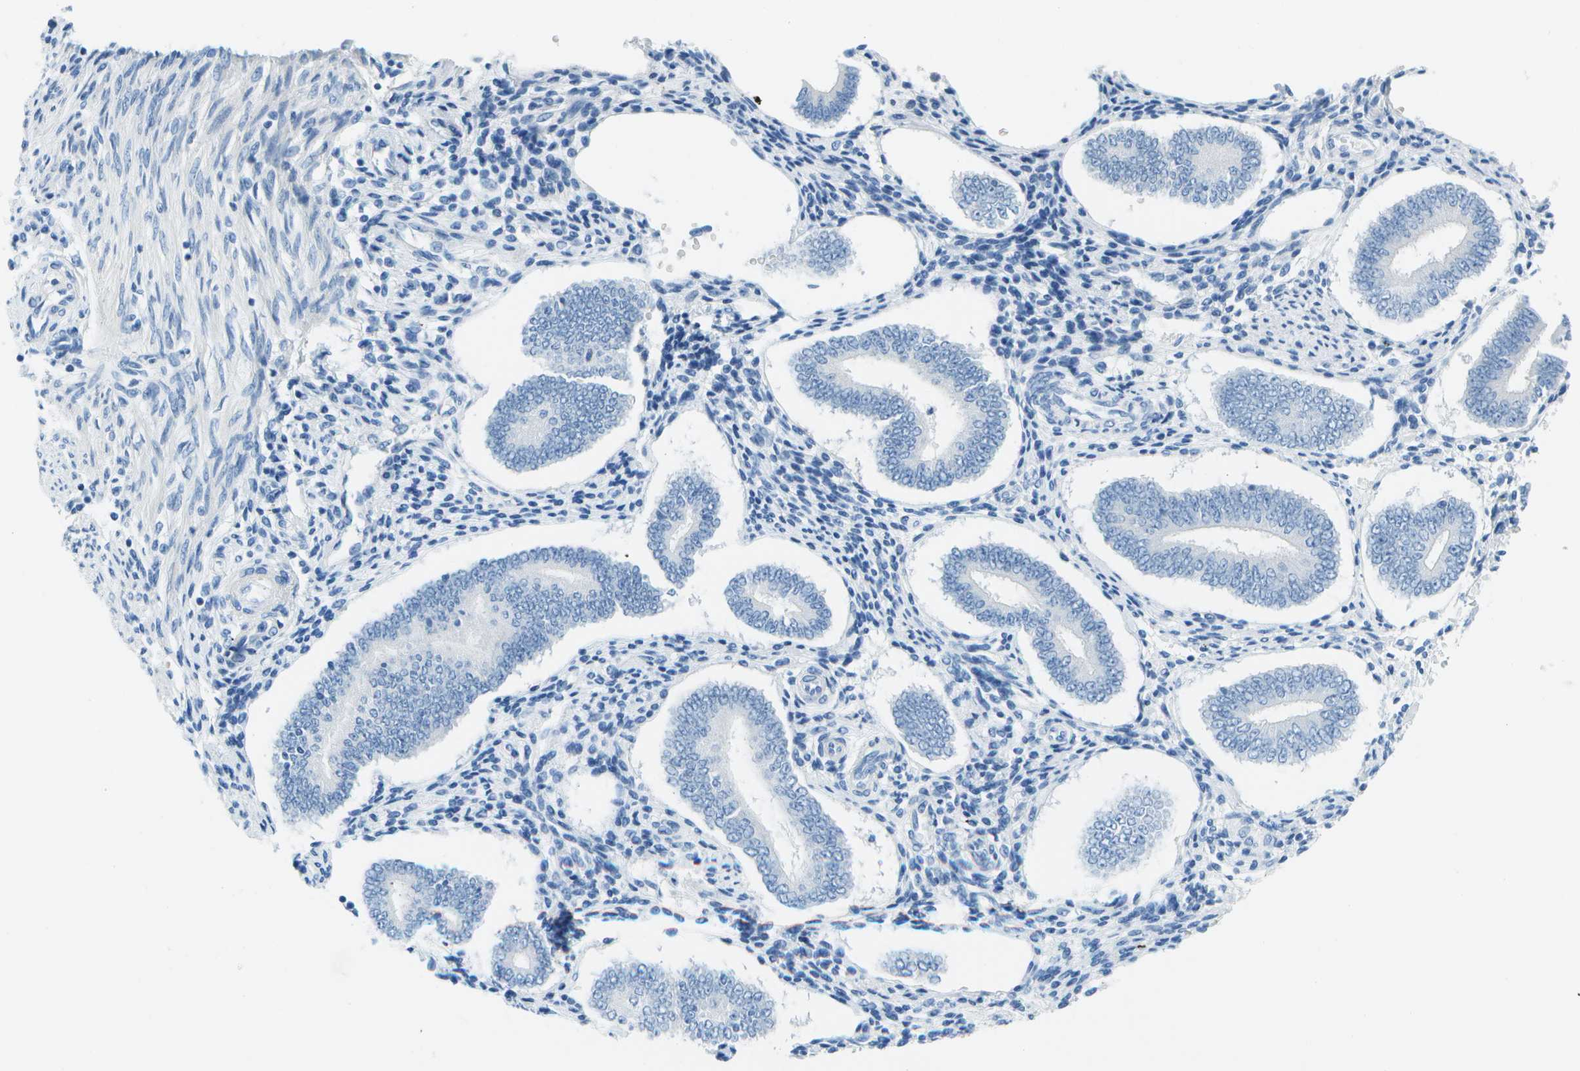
{"staining": {"intensity": "negative", "quantity": "none", "location": "none"}, "tissue": "endometrium", "cell_type": "Cells in endometrial stroma", "image_type": "normal", "snomed": [{"axis": "morphology", "description": "Normal tissue, NOS"}, {"axis": "topography", "description": "Endometrium"}], "caption": "Cells in endometrial stroma show no significant protein expression in benign endometrium.", "gene": "CDHR2", "patient": {"sex": "female", "age": 42}}